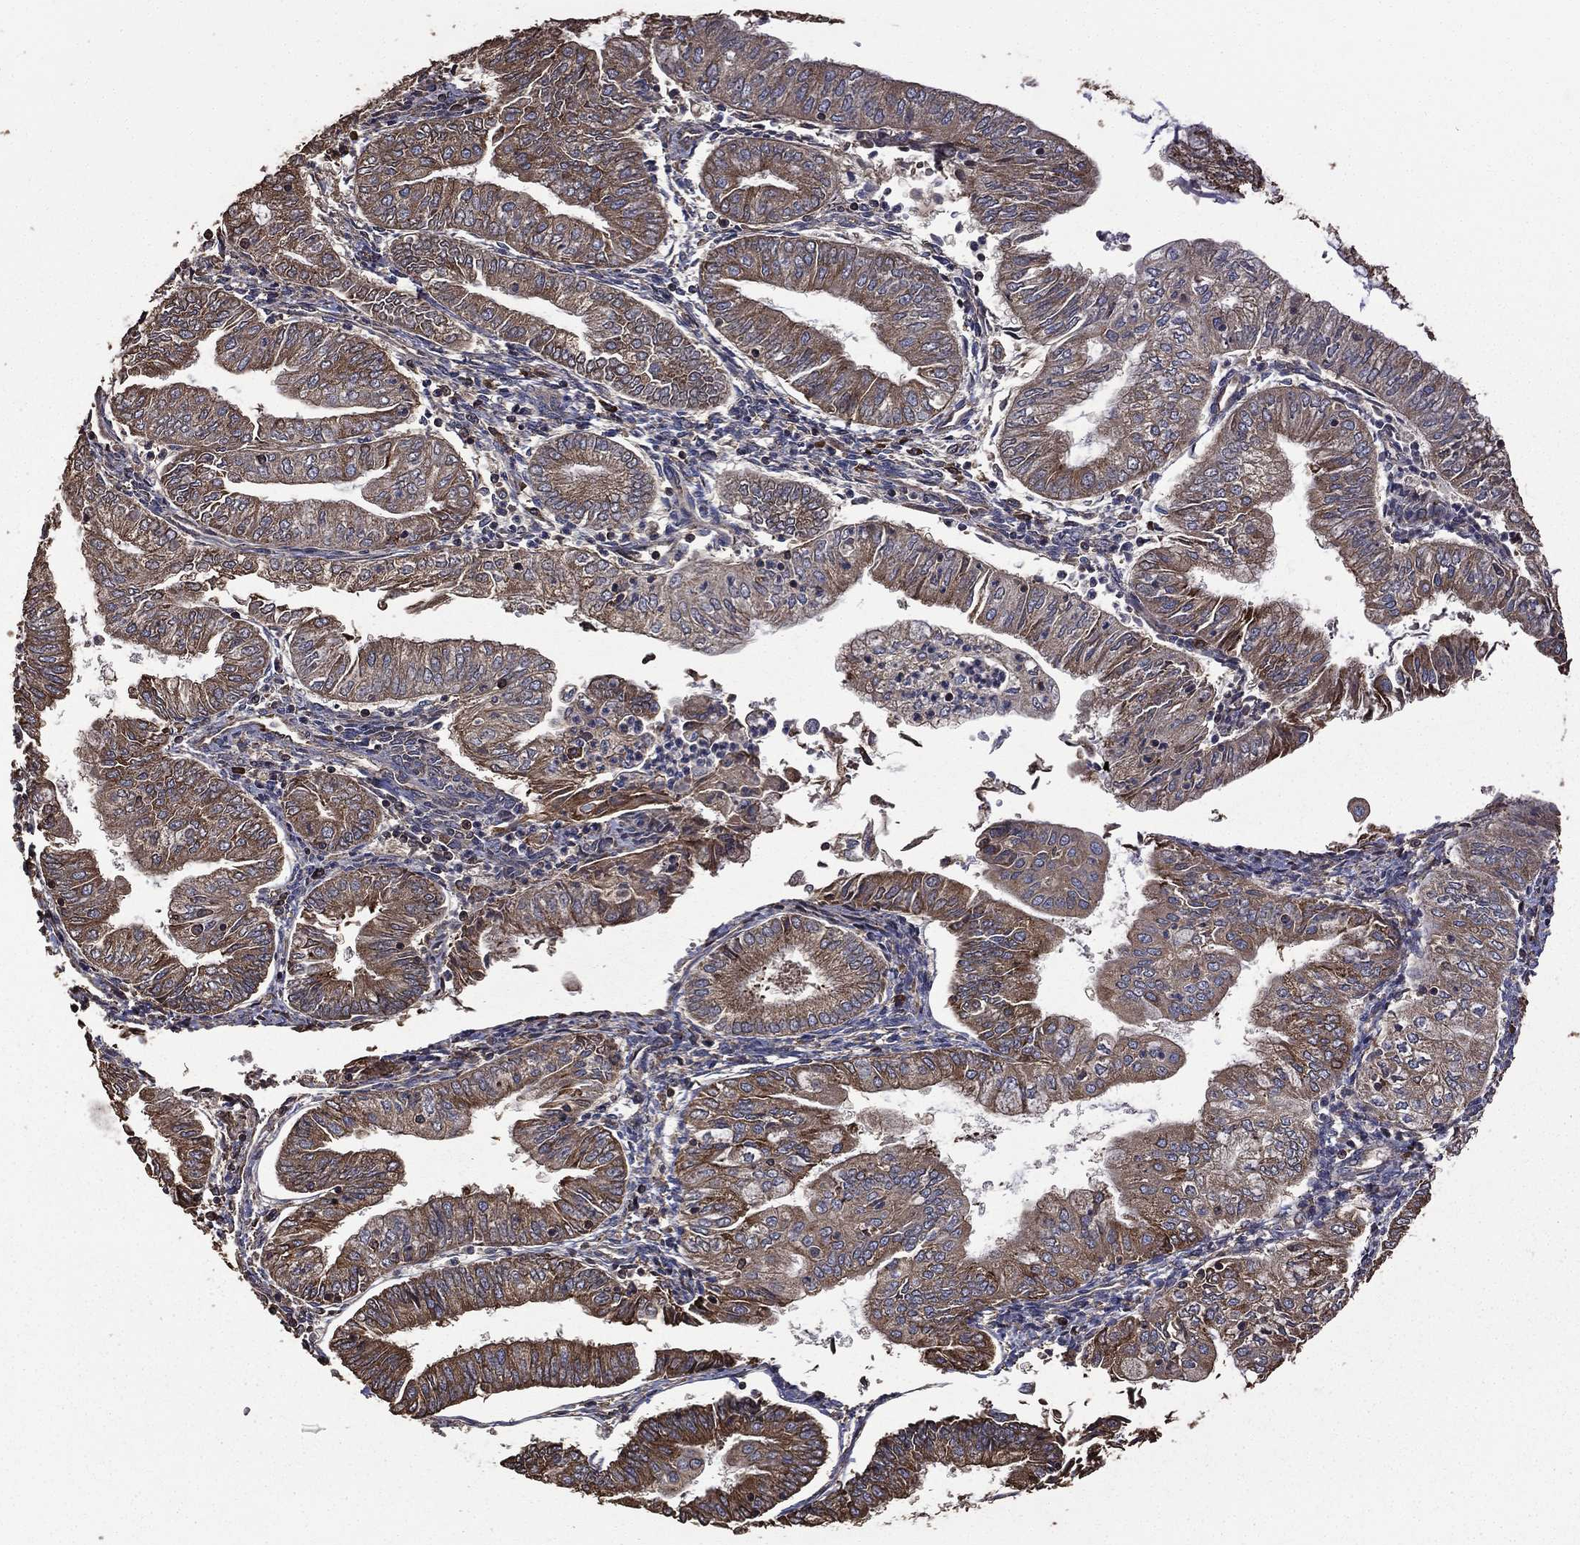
{"staining": {"intensity": "moderate", "quantity": ">75%", "location": "cytoplasmic/membranous"}, "tissue": "endometrial cancer", "cell_type": "Tumor cells", "image_type": "cancer", "snomed": [{"axis": "morphology", "description": "Adenocarcinoma, NOS"}, {"axis": "topography", "description": "Endometrium"}], "caption": "Tumor cells display medium levels of moderate cytoplasmic/membranous positivity in approximately >75% of cells in human endometrial adenocarcinoma.", "gene": "METTL27", "patient": {"sex": "female", "age": 55}}